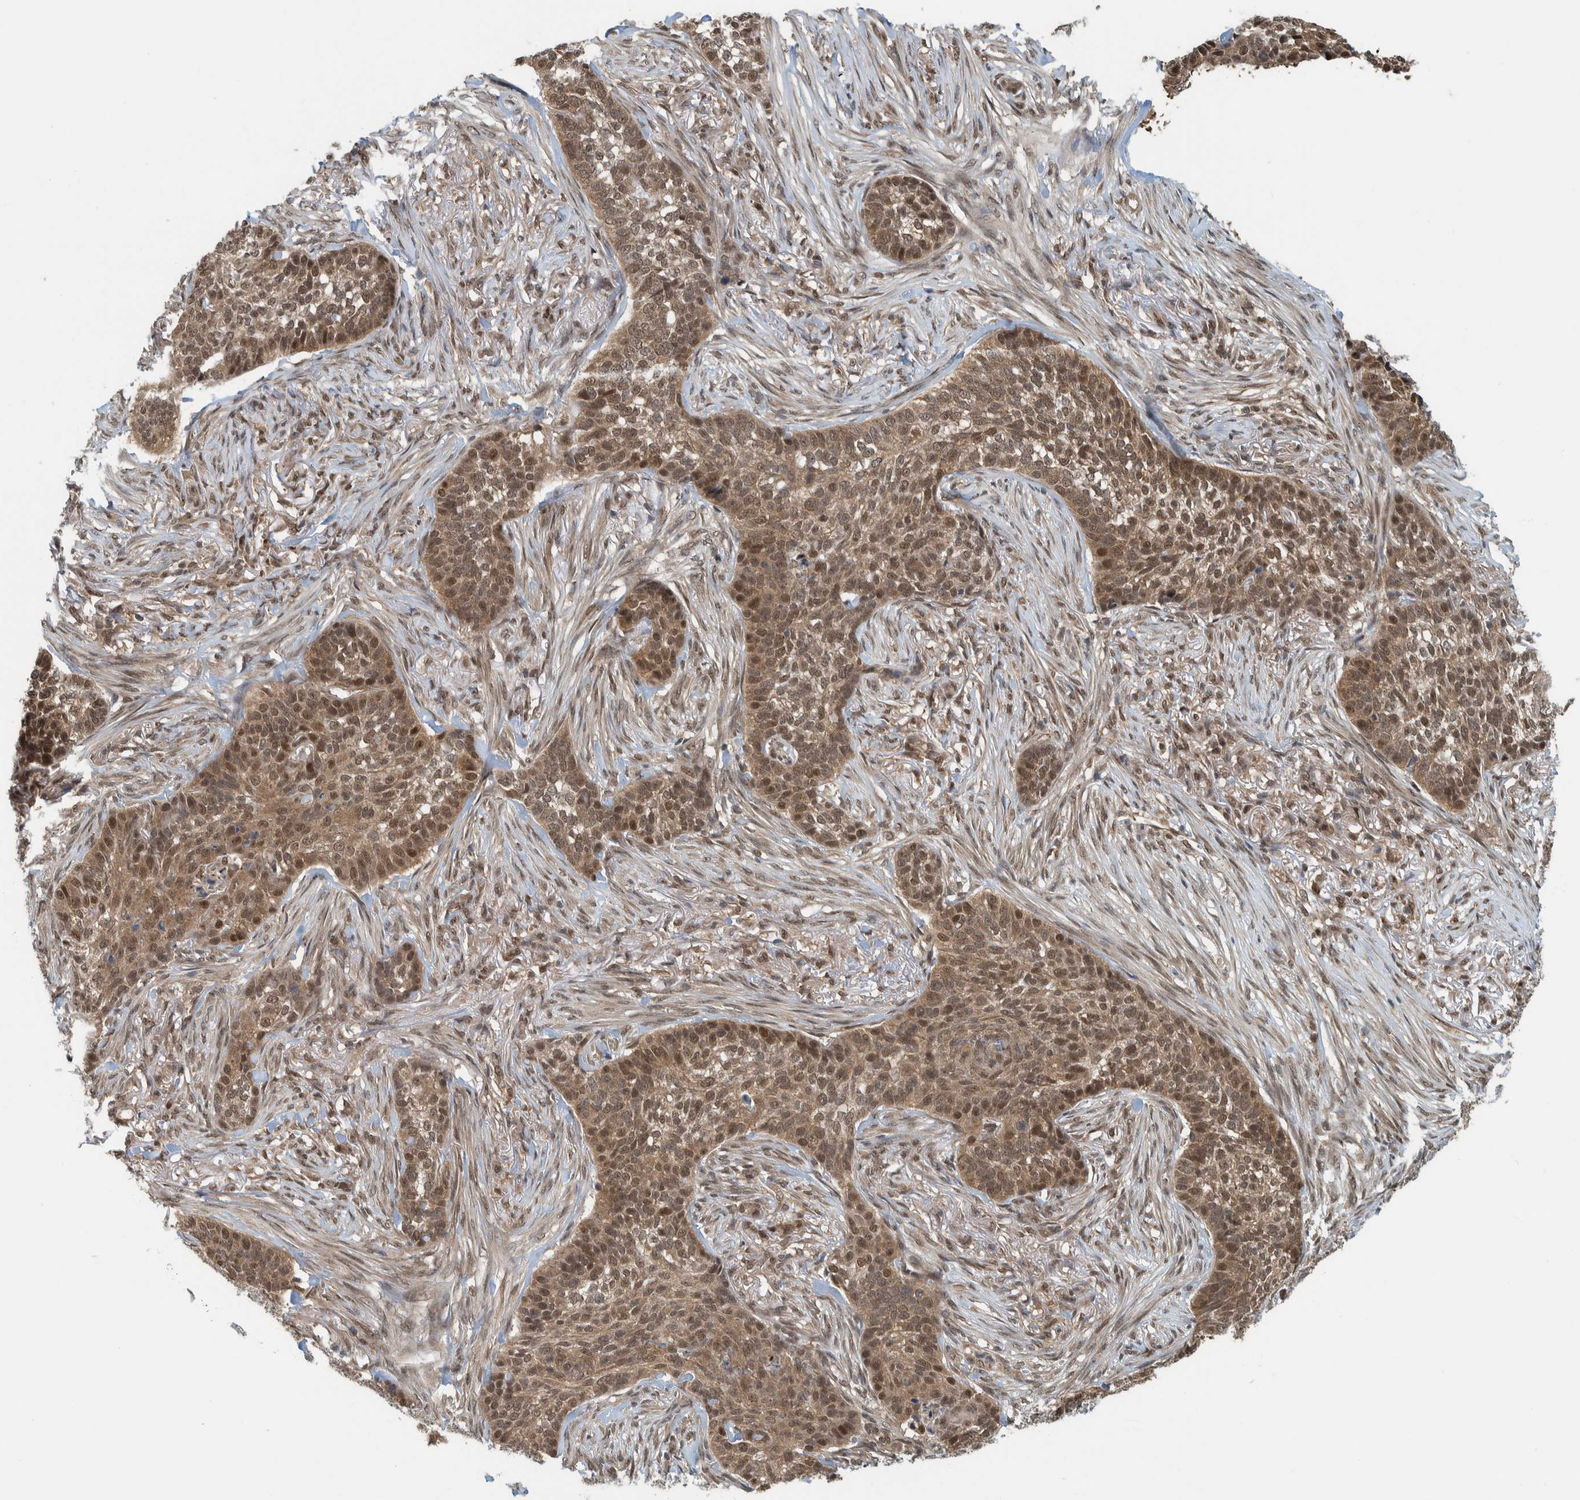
{"staining": {"intensity": "moderate", "quantity": ">75%", "location": "cytoplasmic/membranous,nuclear"}, "tissue": "skin cancer", "cell_type": "Tumor cells", "image_type": "cancer", "snomed": [{"axis": "morphology", "description": "Basal cell carcinoma"}, {"axis": "topography", "description": "Skin"}], "caption": "Moderate cytoplasmic/membranous and nuclear positivity is present in about >75% of tumor cells in basal cell carcinoma (skin). The protein is shown in brown color, while the nuclei are stained blue.", "gene": "COPS3", "patient": {"sex": "male", "age": 85}}